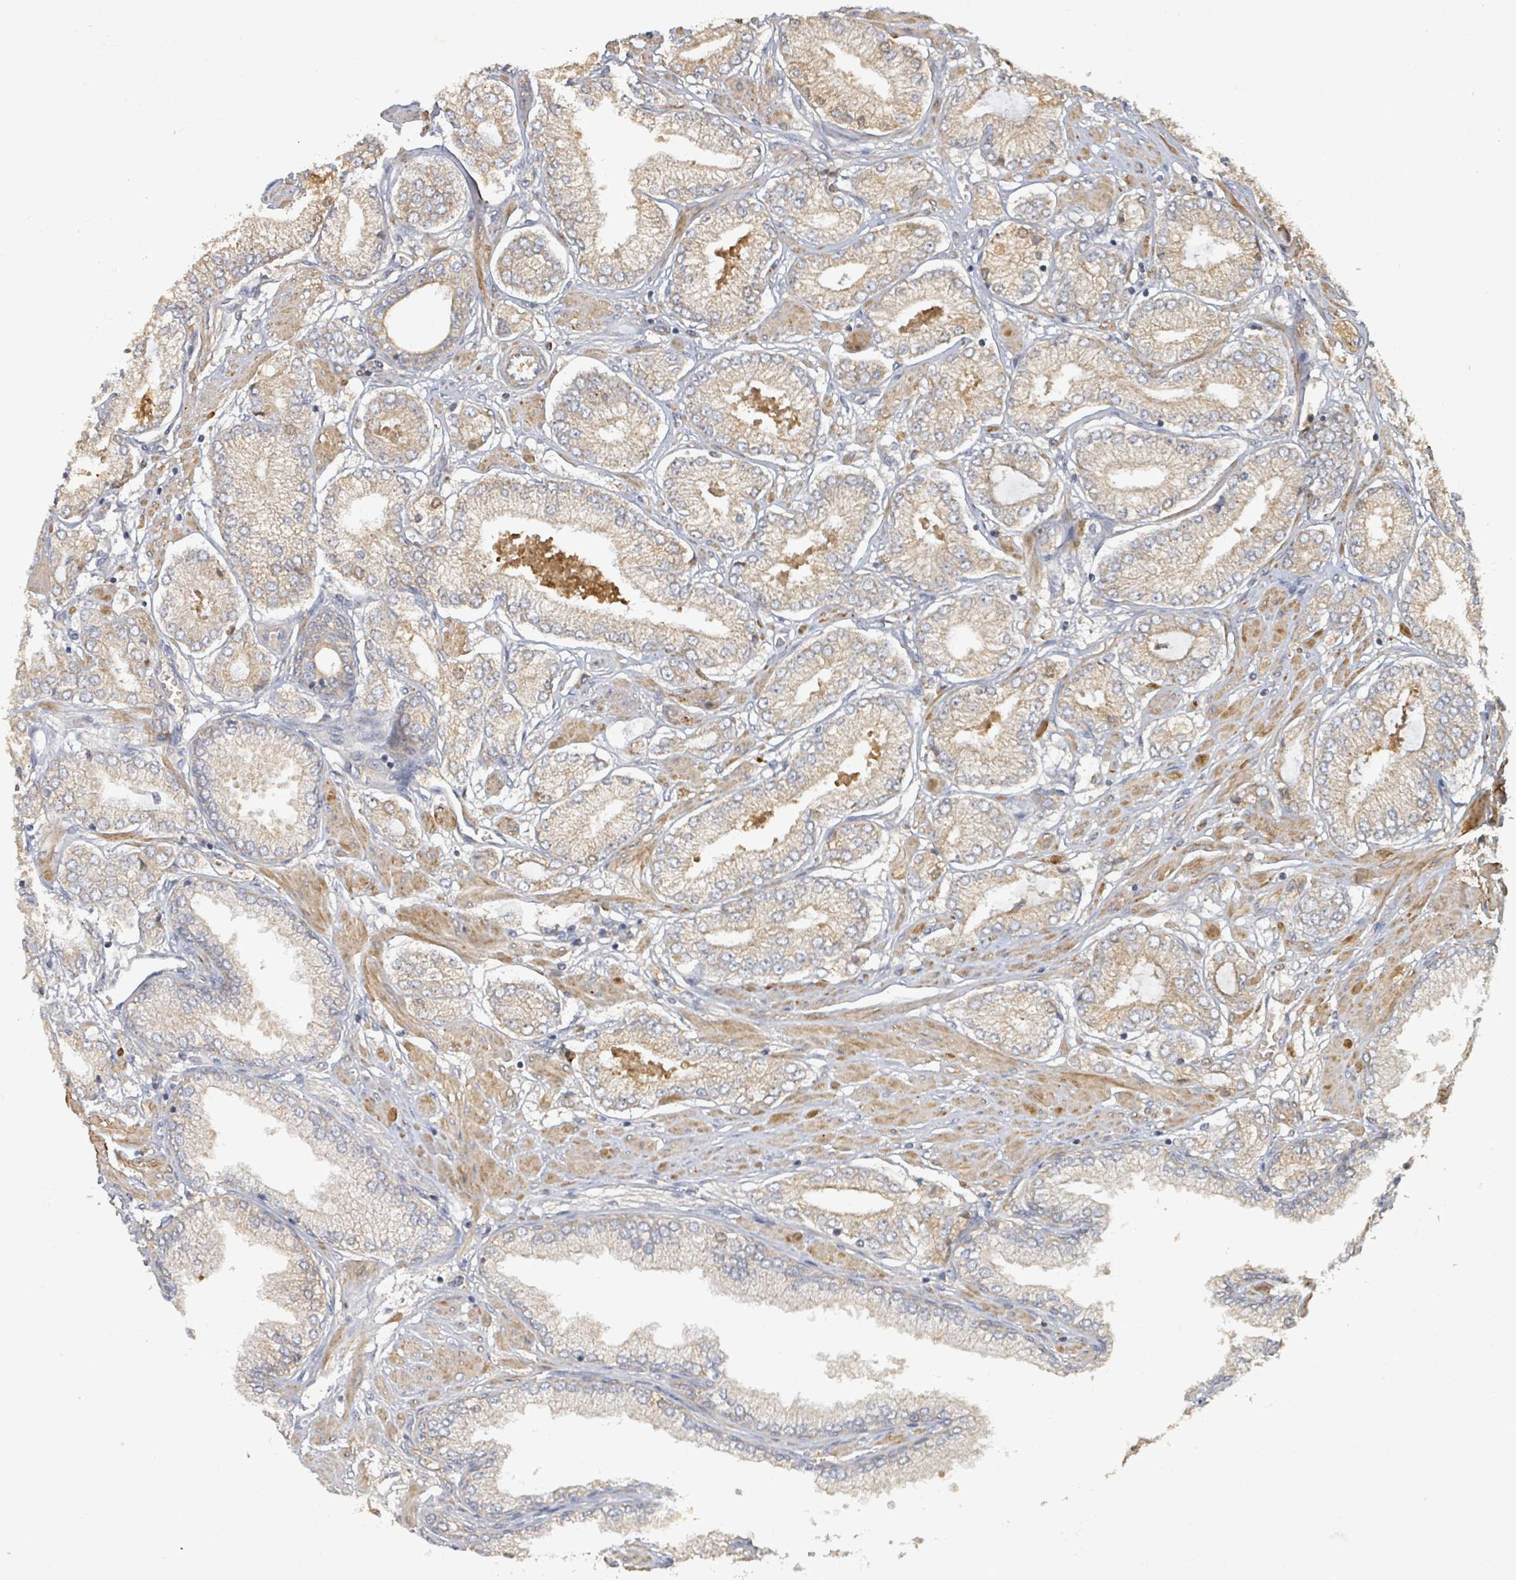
{"staining": {"intensity": "weak", "quantity": ">75%", "location": "cytoplasmic/membranous"}, "tissue": "prostate cancer", "cell_type": "Tumor cells", "image_type": "cancer", "snomed": [{"axis": "morphology", "description": "Adenocarcinoma, High grade"}, {"axis": "topography", "description": "Prostate and seminal vesicle, NOS"}], "caption": "Prostate cancer (adenocarcinoma (high-grade)) stained with DAB (3,3'-diaminobenzidine) immunohistochemistry (IHC) displays low levels of weak cytoplasmic/membranous positivity in about >75% of tumor cells.", "gene": "STARD4", "patient": {"sex": "male", "age": 64}}